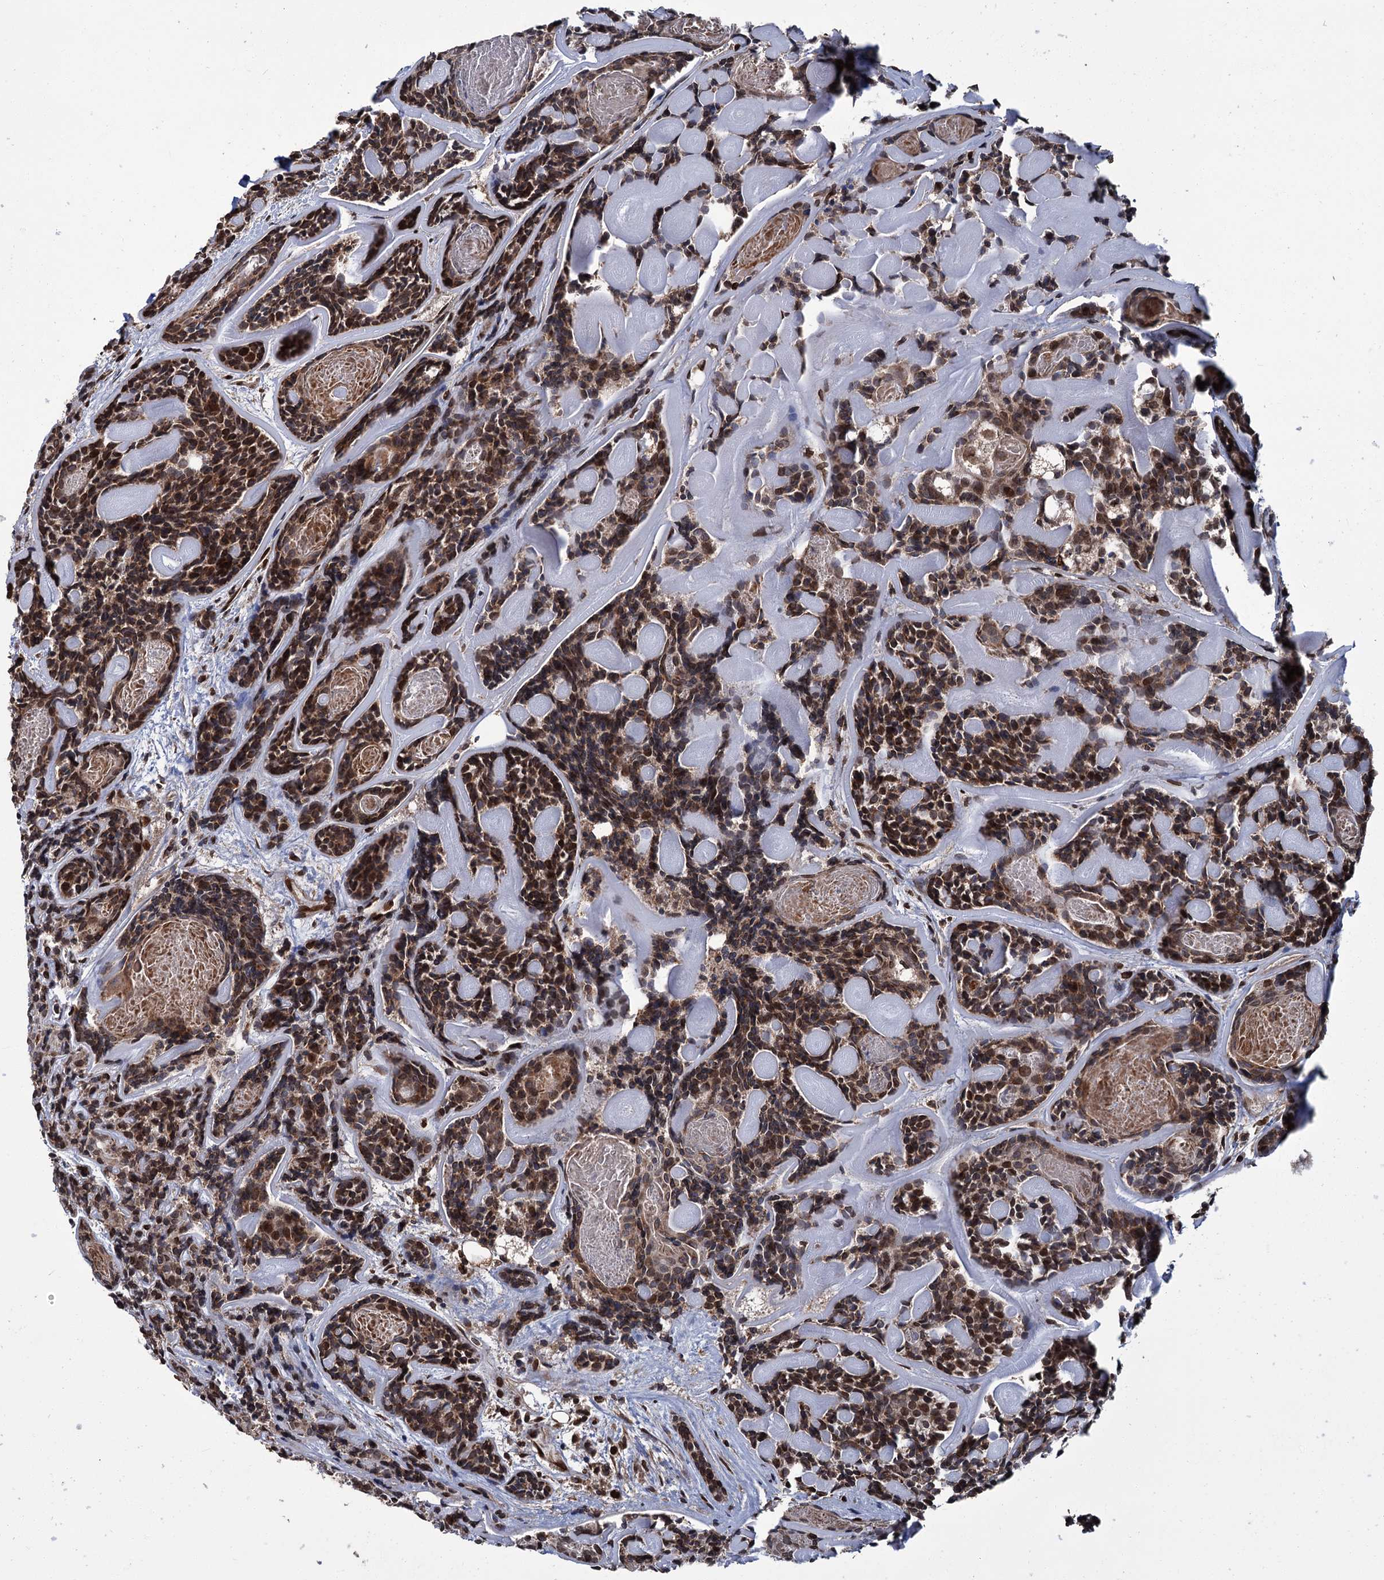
{"staining": {"intensity": "moderate", "quantity": ">75%", "location": "cytoplasmic/membranous,nuclear"}, "tissue": "head and neck cancer", "cell_type": "Tumor cells", "image_type": "cancer", "snomed": [{"axis": "morphology", "description": "Adenocarcinoma, NOS"}, {"axis": "topography", "description": "Salivary gland"}, {"axis": "topography", "description": "Head-Neck"}], "caption": "Tumor cells show medium levels of moderate cytoplasmic/membranous and nuclear staining in about >75% of cells in human head and neck cancer (adenocarcinoma).", "gene": "CFAP46", "patient": {"sex": "female", "age": 63}}